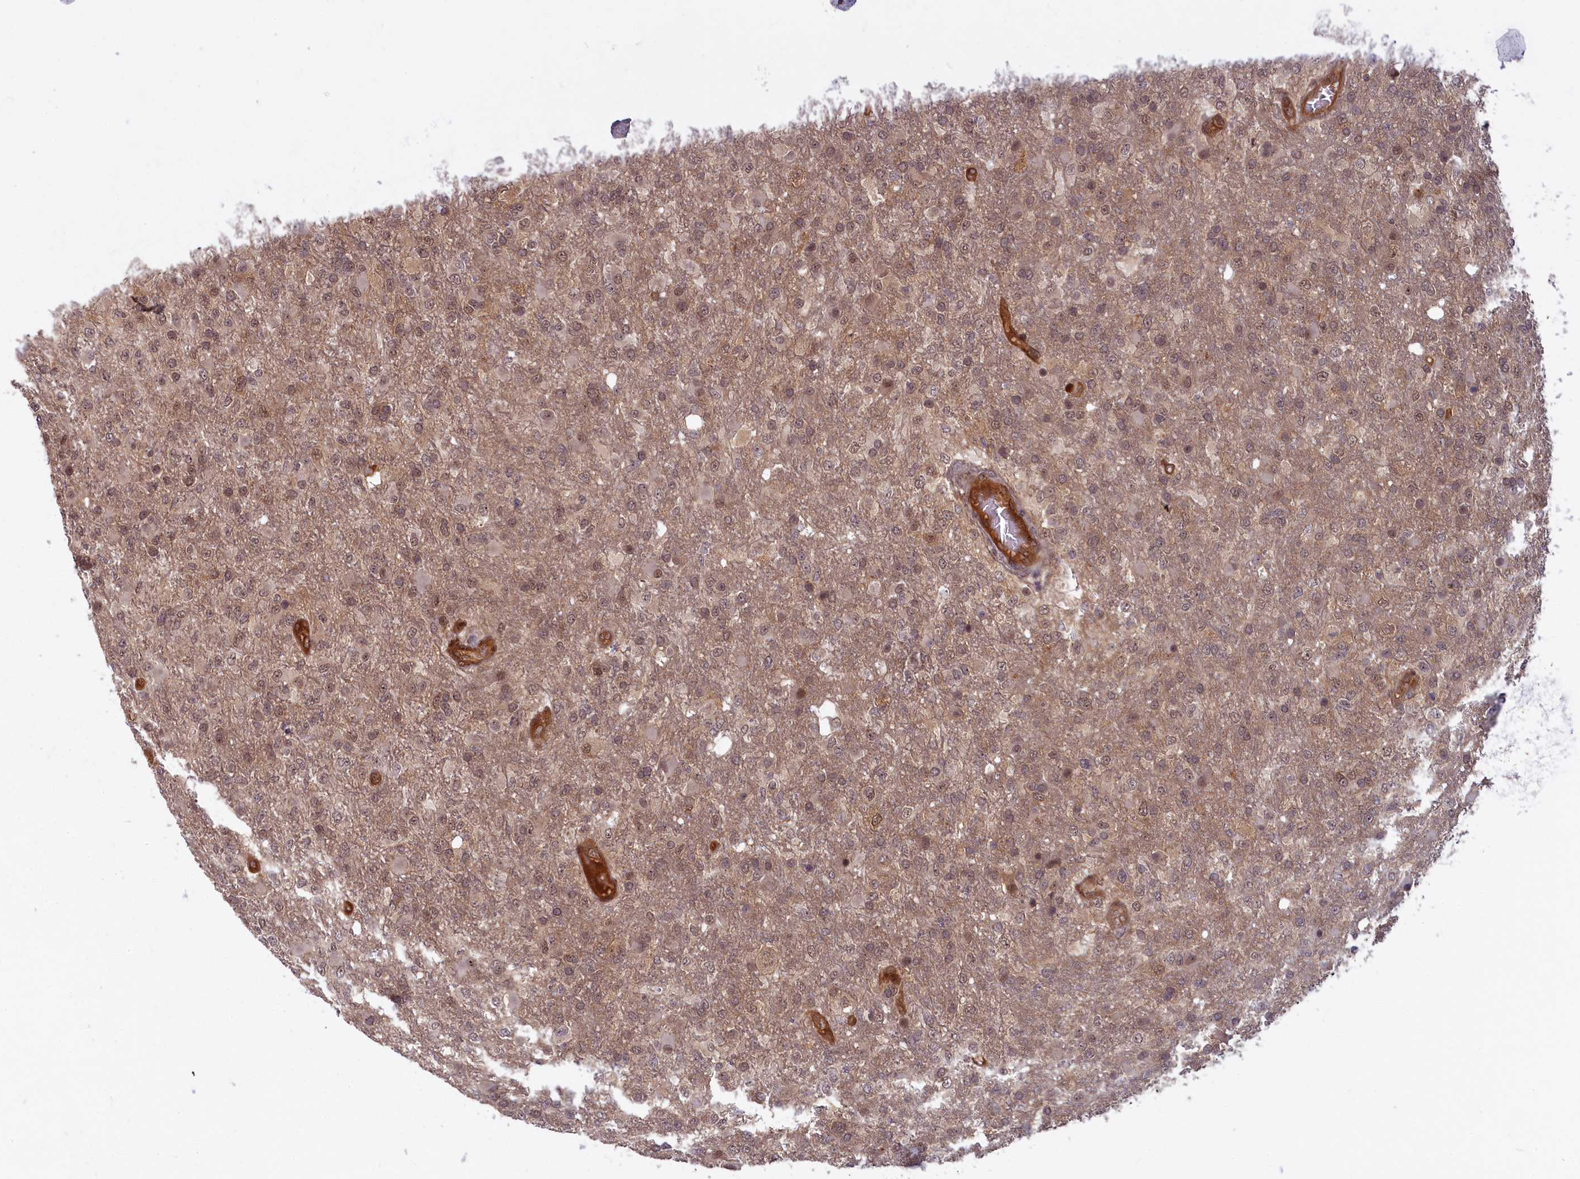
{"staining": {"intensity": "weak", "quantity": ">75%", "location": "cytoplasmic/membranous,nuclear"}, "tissue": "glioma", "cell_type": "Tumor cells", "image_type": "cancer", "snomed": [{"axis": "morphology", "description": "Glioma, malignant, High grade"}, {"axis": "topography", "description": "Brain"}], "caption": "Protein expression analysis of human malignant glioma (high-grade) reveals weak cytoplasmic/membranous and nuclear expression in approximately >75% of tumor cells.", "gene": "SNRK", "patient": {"sex": "female", "age": 74}}